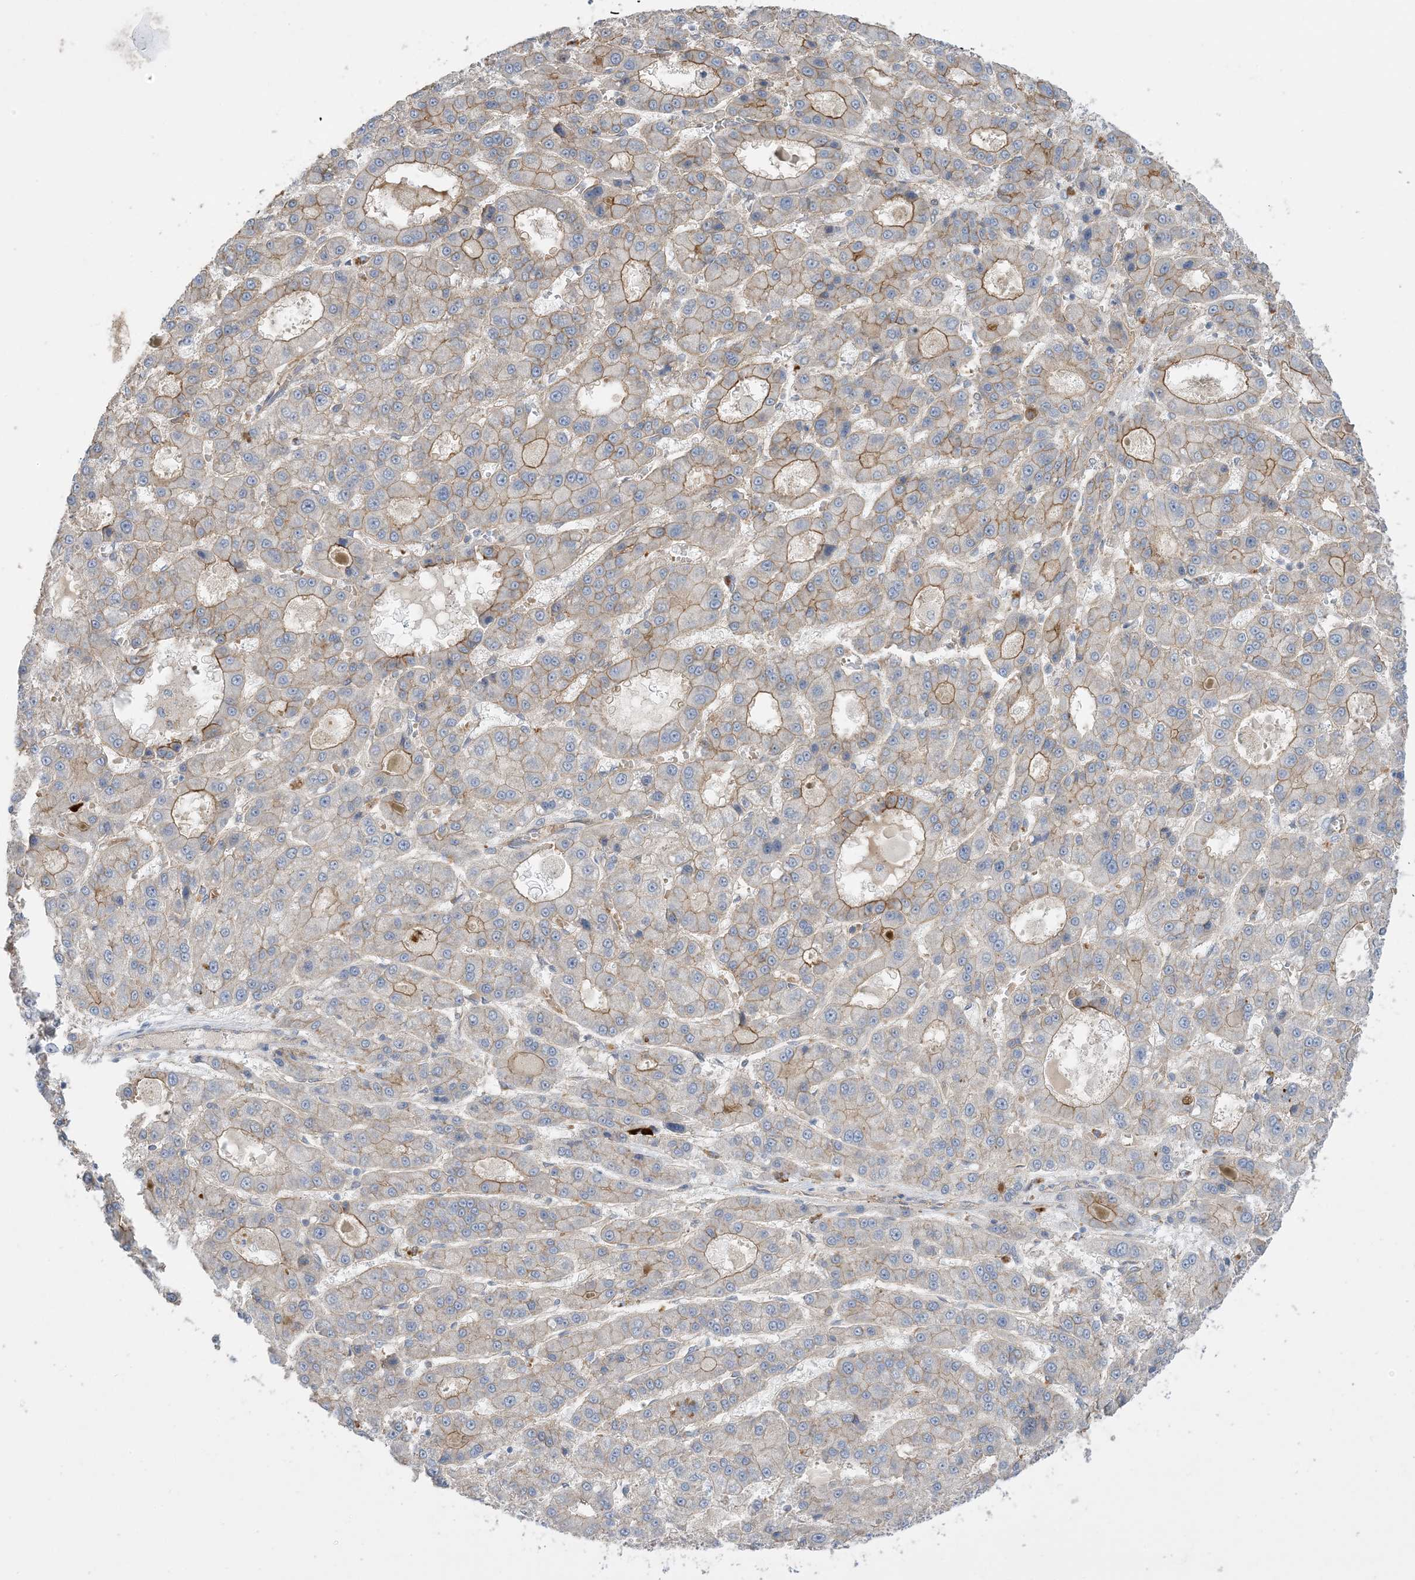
{"staining": {"intensity": "moderate", "quantity": "25%-75%", "location": "cytoplasmic/membranous"}, "tissue": "liver cancer", "cell_type": "Tumor cells", "image_type": "cancer", "snomed": [{"axis": "morphology", "description": "Carcinoma, Hepatocellular, NOS"}, {"axis": "topography", "description": "Liver"}], "caption": "The immunohistochemical stain highlights moderate cytoplasmic/membranous positivity in tumor cells of liver cancer tissue.", "gene": "AOC1", "patient": {"sex": "male", "age": 70}}